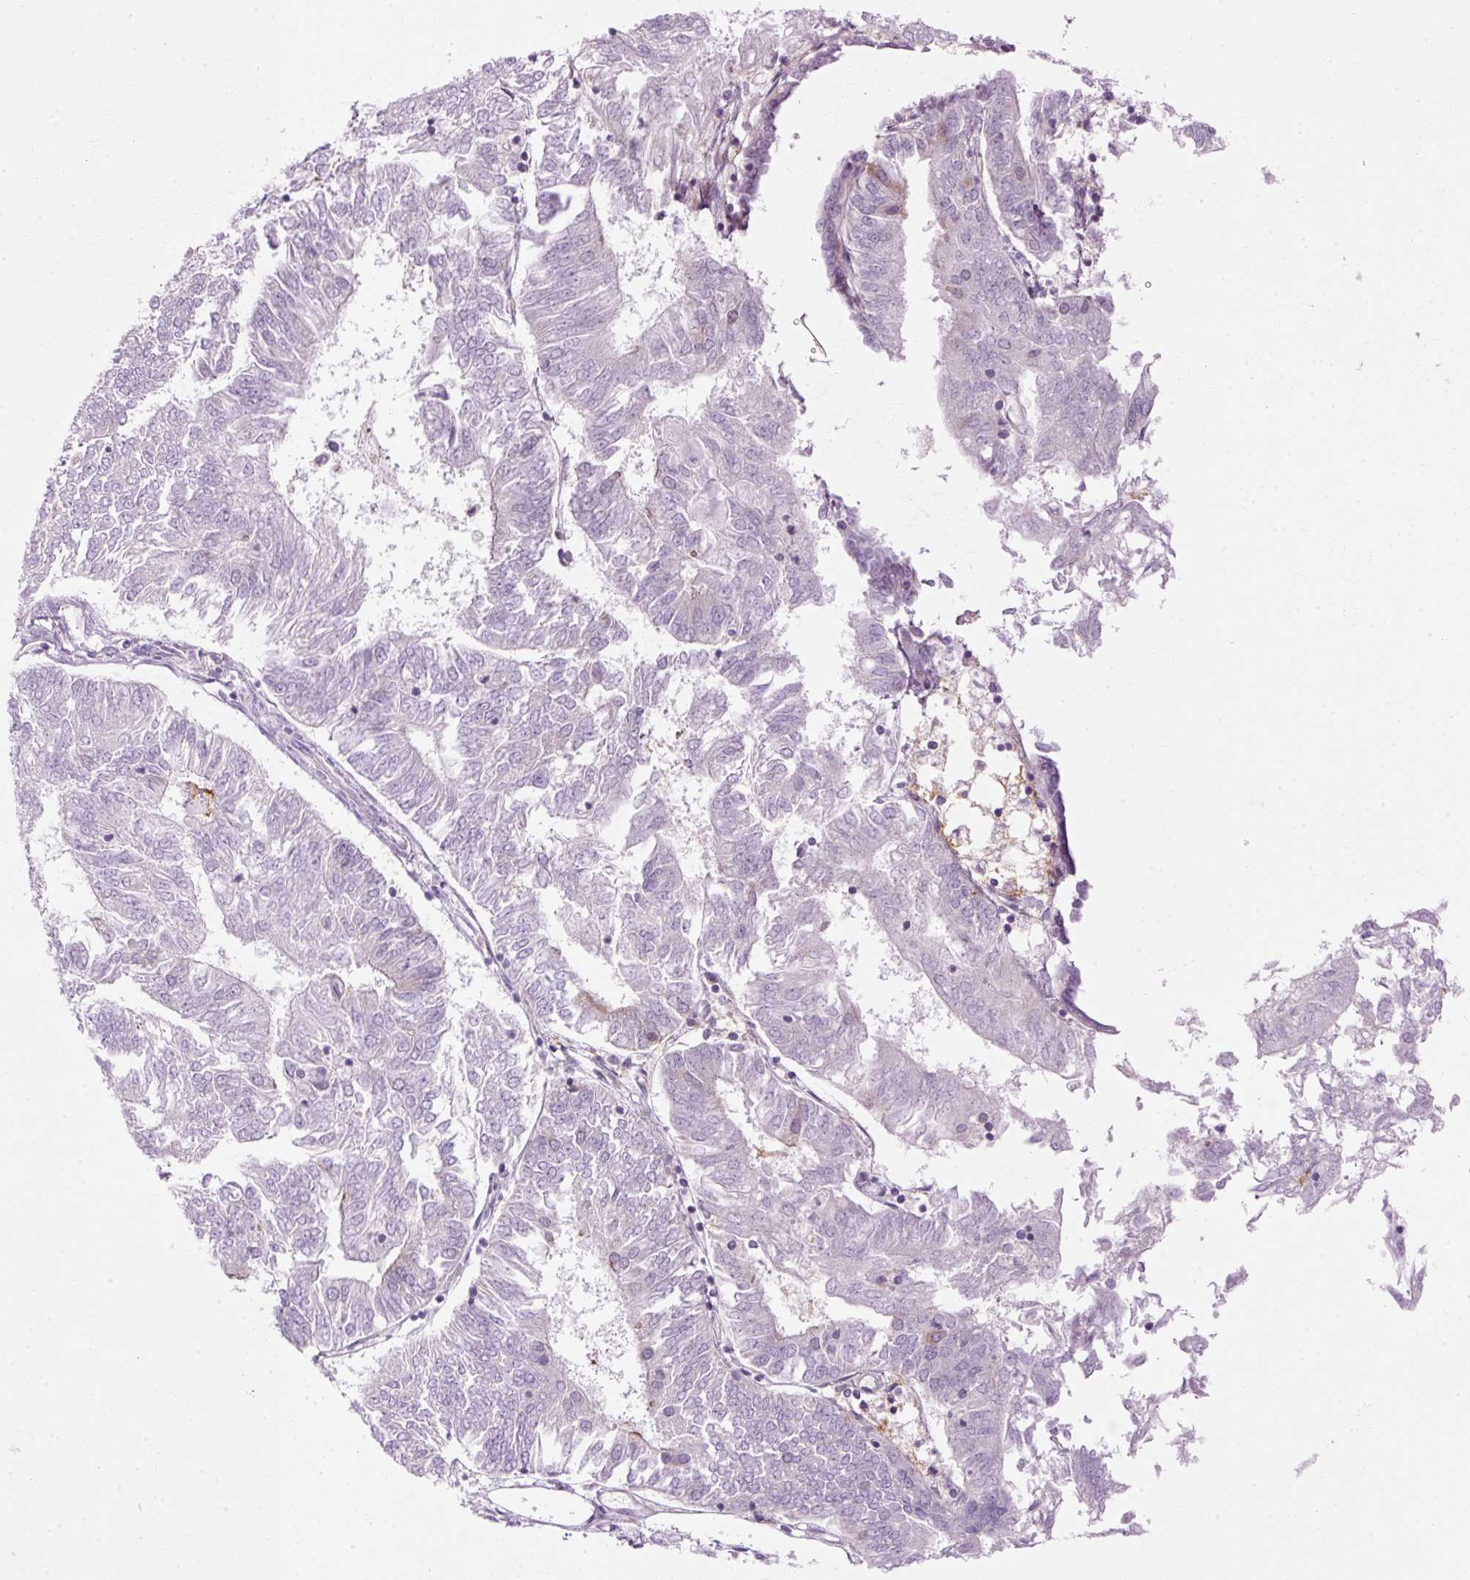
{"staining": {"intensity": "moderate", "quantity": "<25%", "location": "cytoplasmic/membranous"}, "tissue": "endometrial cancer", "cell_type": "Tumor cells", "image_type": "cancer", "snomed": [{"axis": "morphology", "description": "Adenocarcinoma, NOS"}, {"axis": "topography", "description": "Endometrium"}], "caption": "High-magnification brightfield microscopy of endometrial cancer (adenocarcinoma) stained with DAB (brown) and counterstained with hematoxylin (blue). tumor cells exhibit moderate cytoplasmic/membranous positivity is present in approximately<25% of cells.", "gene": "MZT2B", "patient": {"sex": "female", "age": 58}}